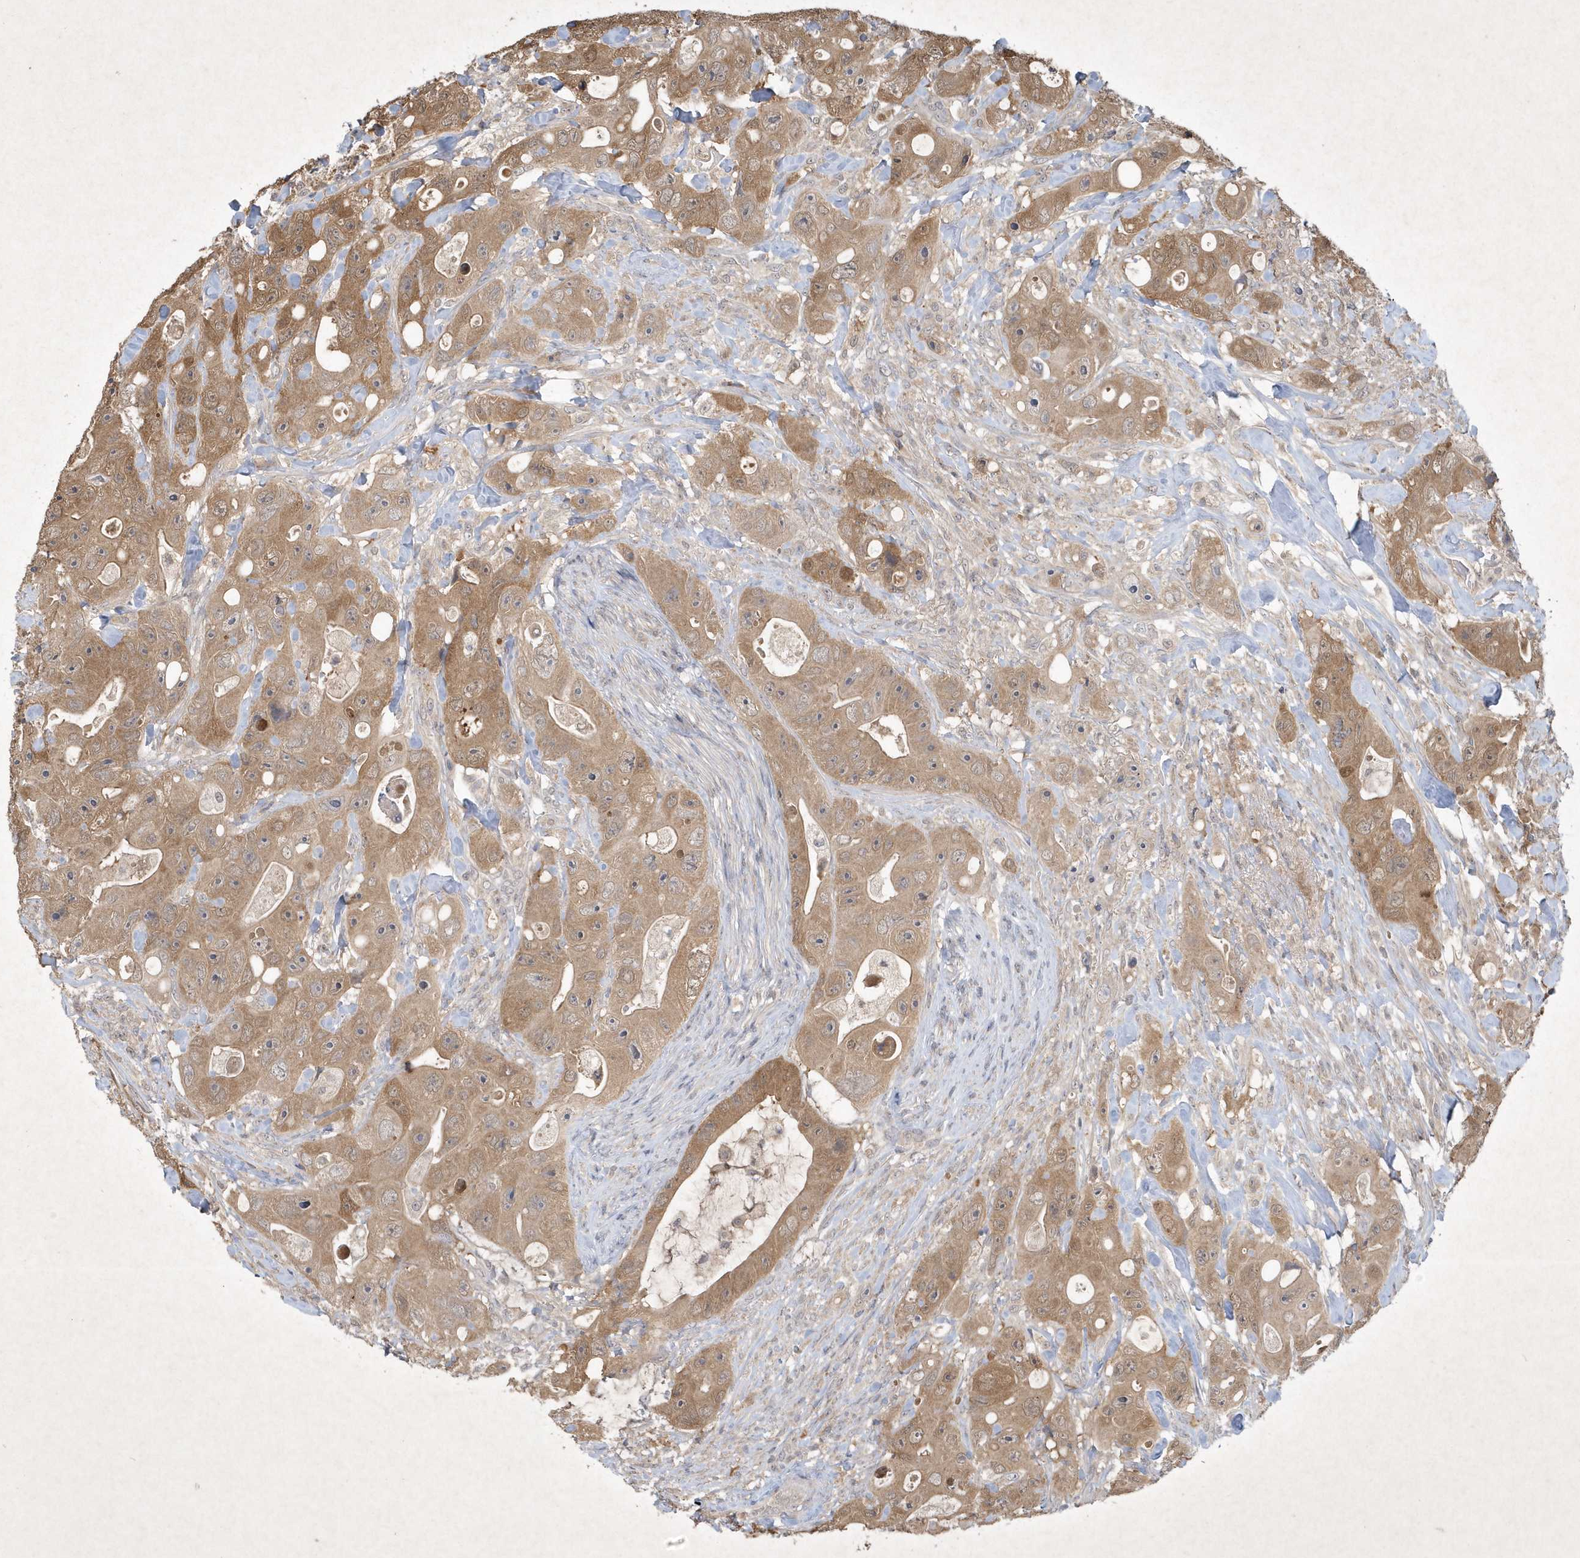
{"staining": {"intensity": "moderate", "quantity": ">75%", "location": "cytoplasmic/membranous"}, "tissue": "colorectal cancer", "cell_type": "Tumor cells", "image_type": "cancer", "snomed": [{"axis": "morphology", "description": "Adenocarcinoma, NOS"}, {"axis": "topography", "description": "Colon"}], "caption": "Human colorectal cancer (adenocarcinoma) stained with a brown dye shows moderate cytoplasmic/membranous positive staining in approximately >75% of tumor cells.", "gene": "AKR7A2", "patient": {"sex": "female", "age": 46}}